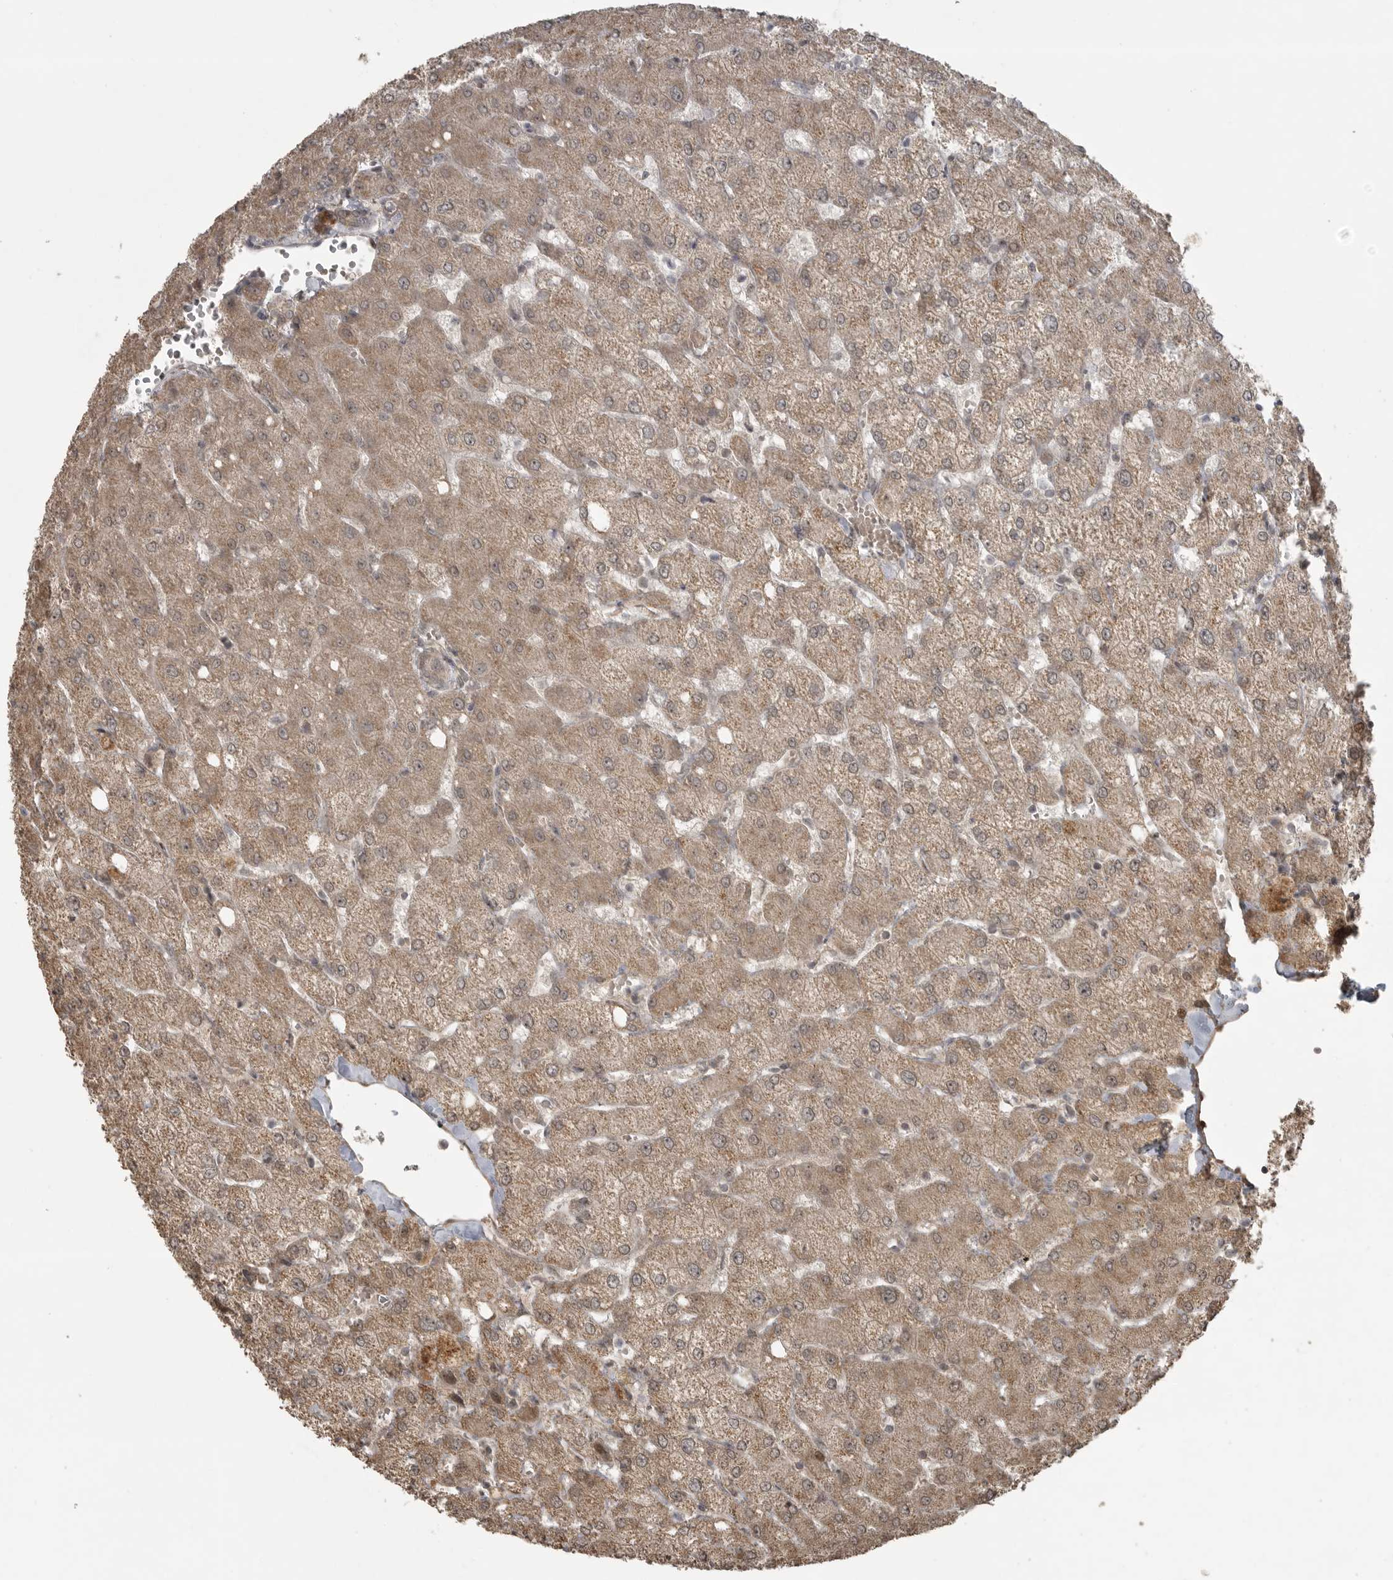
{"staining": {"intensity": "moderate", "quantity": "<25%", "location": "cytoplasmic/membranous"}, "tissue": "liver", "cell_type": "Cholangiocytes", "image_type": "normal", "snomed": [{"axis": "morphology", "description": "Normal tissue, NOS"}, {"axis": "topography", "description": "Liver"}], "caption": "The micrograph displays staining of normal liver, revealing moderate cytoplasmic/membranous protein expression (brown color) within cholangiocytes.", "gene": "LLGL1", "patient": {"sex": "female", "age": 54}}